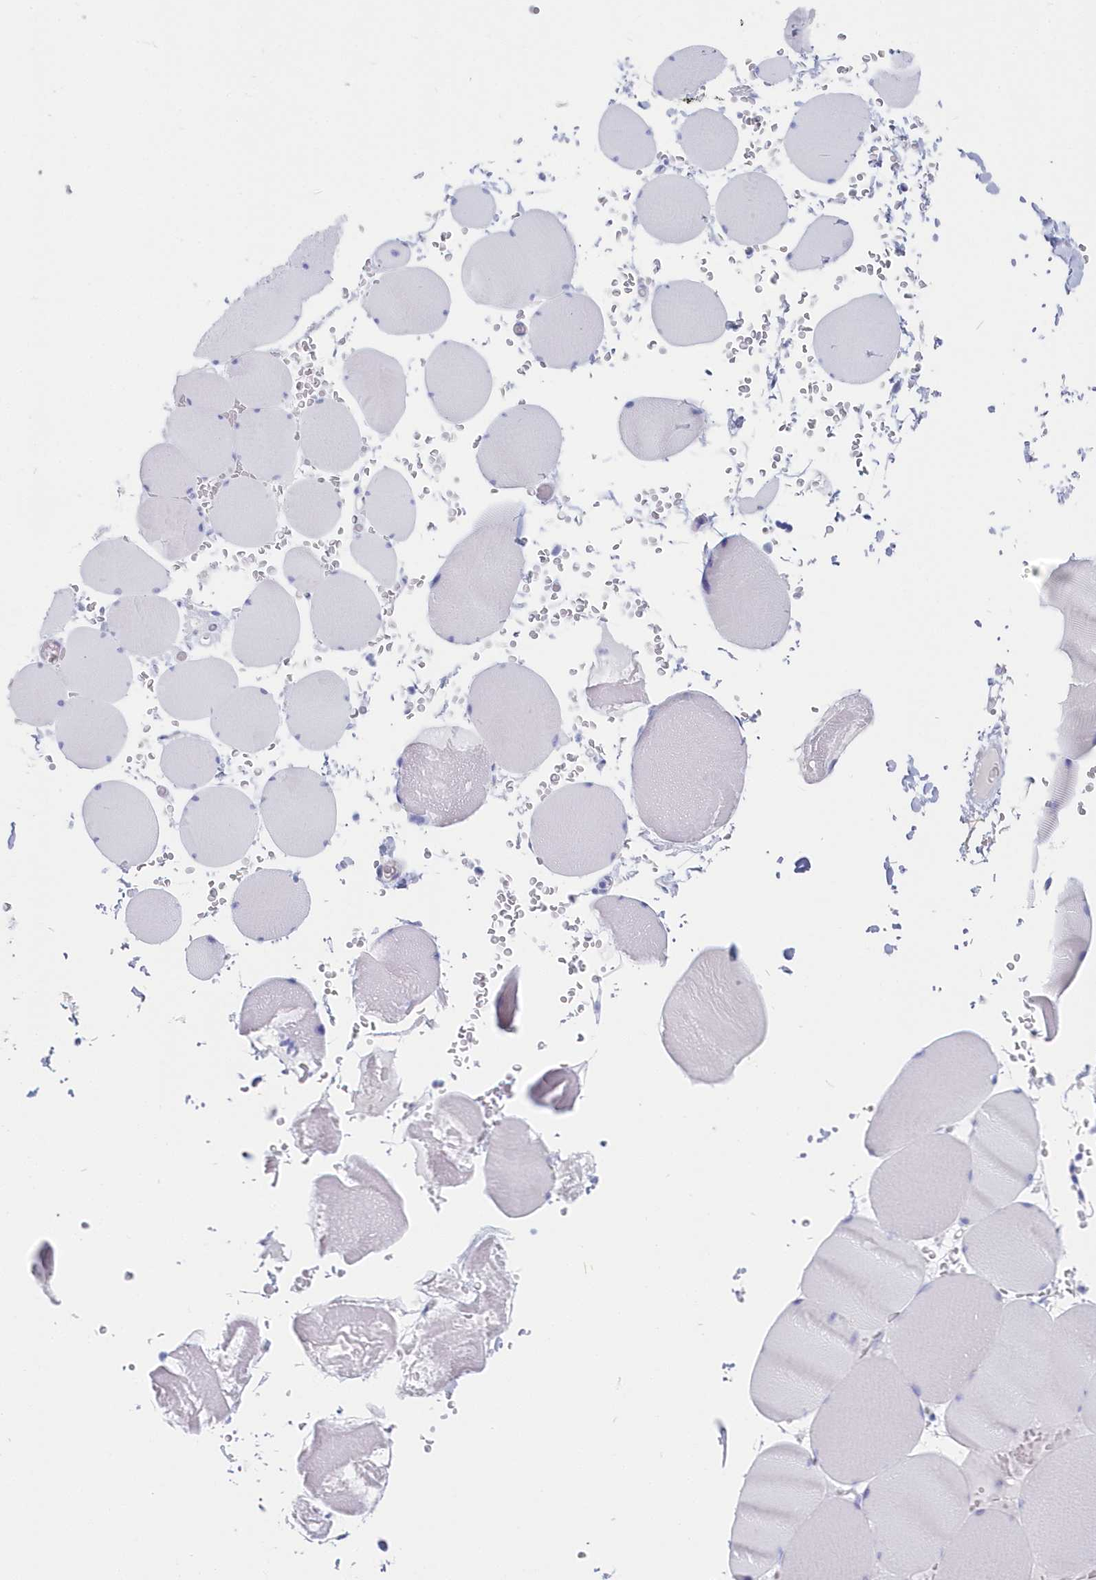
{"staining": {"intensity": "negative", "quantity": "none", "location": "none"}, "tissue": "skeletal muscle", "cell_type": "Myocytes", "image_type": "normal", "snomed": [{"axis": "morphology", "description": "Normal tissue, NOS"}, {"axis": "topography", "description": "Skeletal muscle"}, {"axis": "topography", "description": "Head-Neck"}], "caption": "This histopathology image is of normal skeletal muscle stained with IHC to label a protein in brown with the nuclei are counter-stained blue. There is no staining in myocytes.", "gene": "CSNK1G2", "patient": {"sex": "male", "age": 66}}